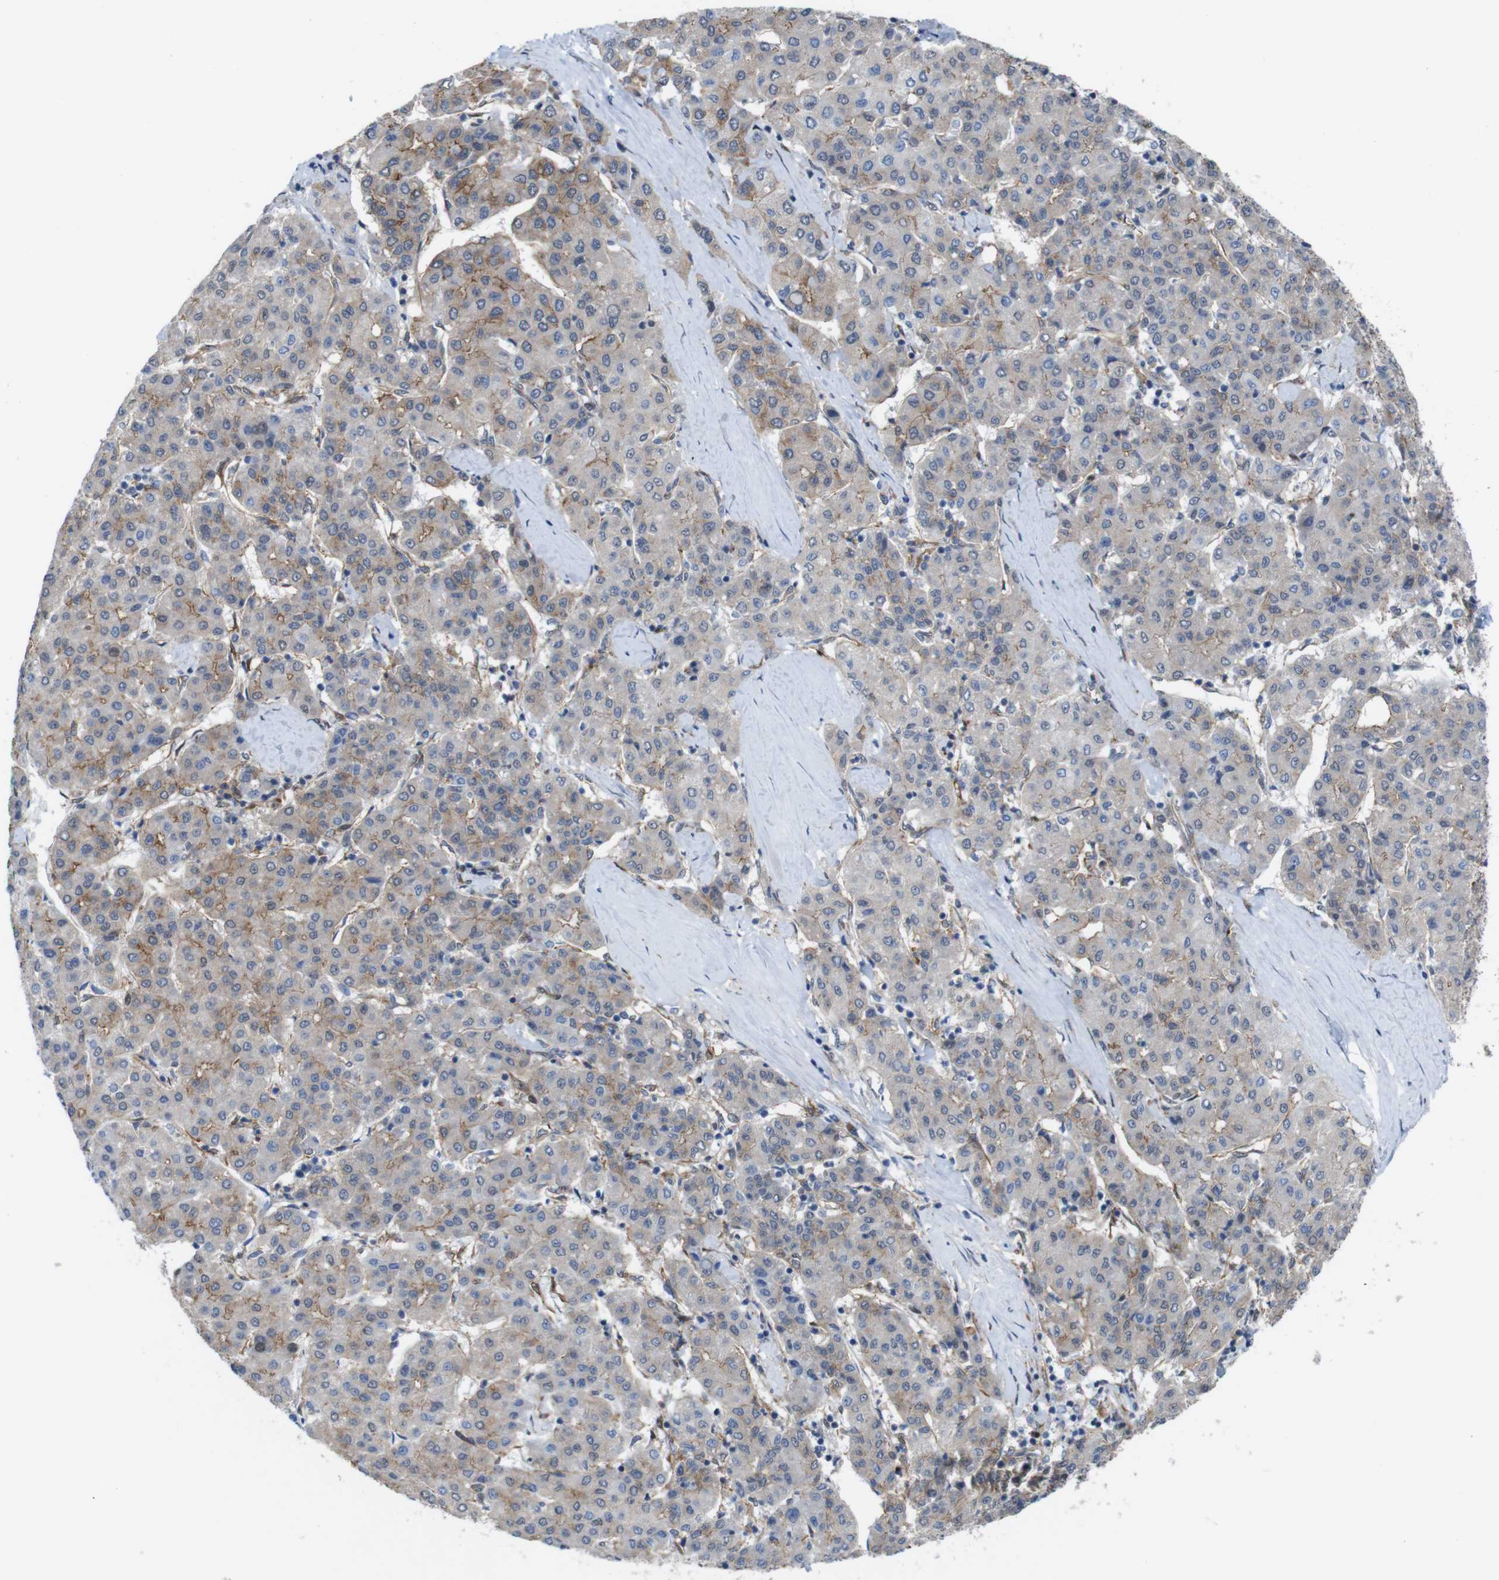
{"staining": {"intensity": "moderate", "quantity": "<25%", "location": "cytoplasmic/membranous"}, "tissue": "liver cancer", "cell_type": "Tumor cells", "image_type": "cancer", "snomed": [{"axis": "morphology", "description": "Carcinoma, Hepatocellular, NOS"}, {"axis": "topography", "description": "Liver"}], "caption": "Immunohistochemistry (IHC) (DAB (3,3'-diaminobenzidine)) staining of hepatocellular carcinoma (liver) shows moderate cytoplasmic/membranous protein expression in approximately <25% of tumor cells. (Brightfield microscopy of DAB IHC at high magnification).", "gene": "PTGER4", "patient": {"sex": "male", "age": 65}}